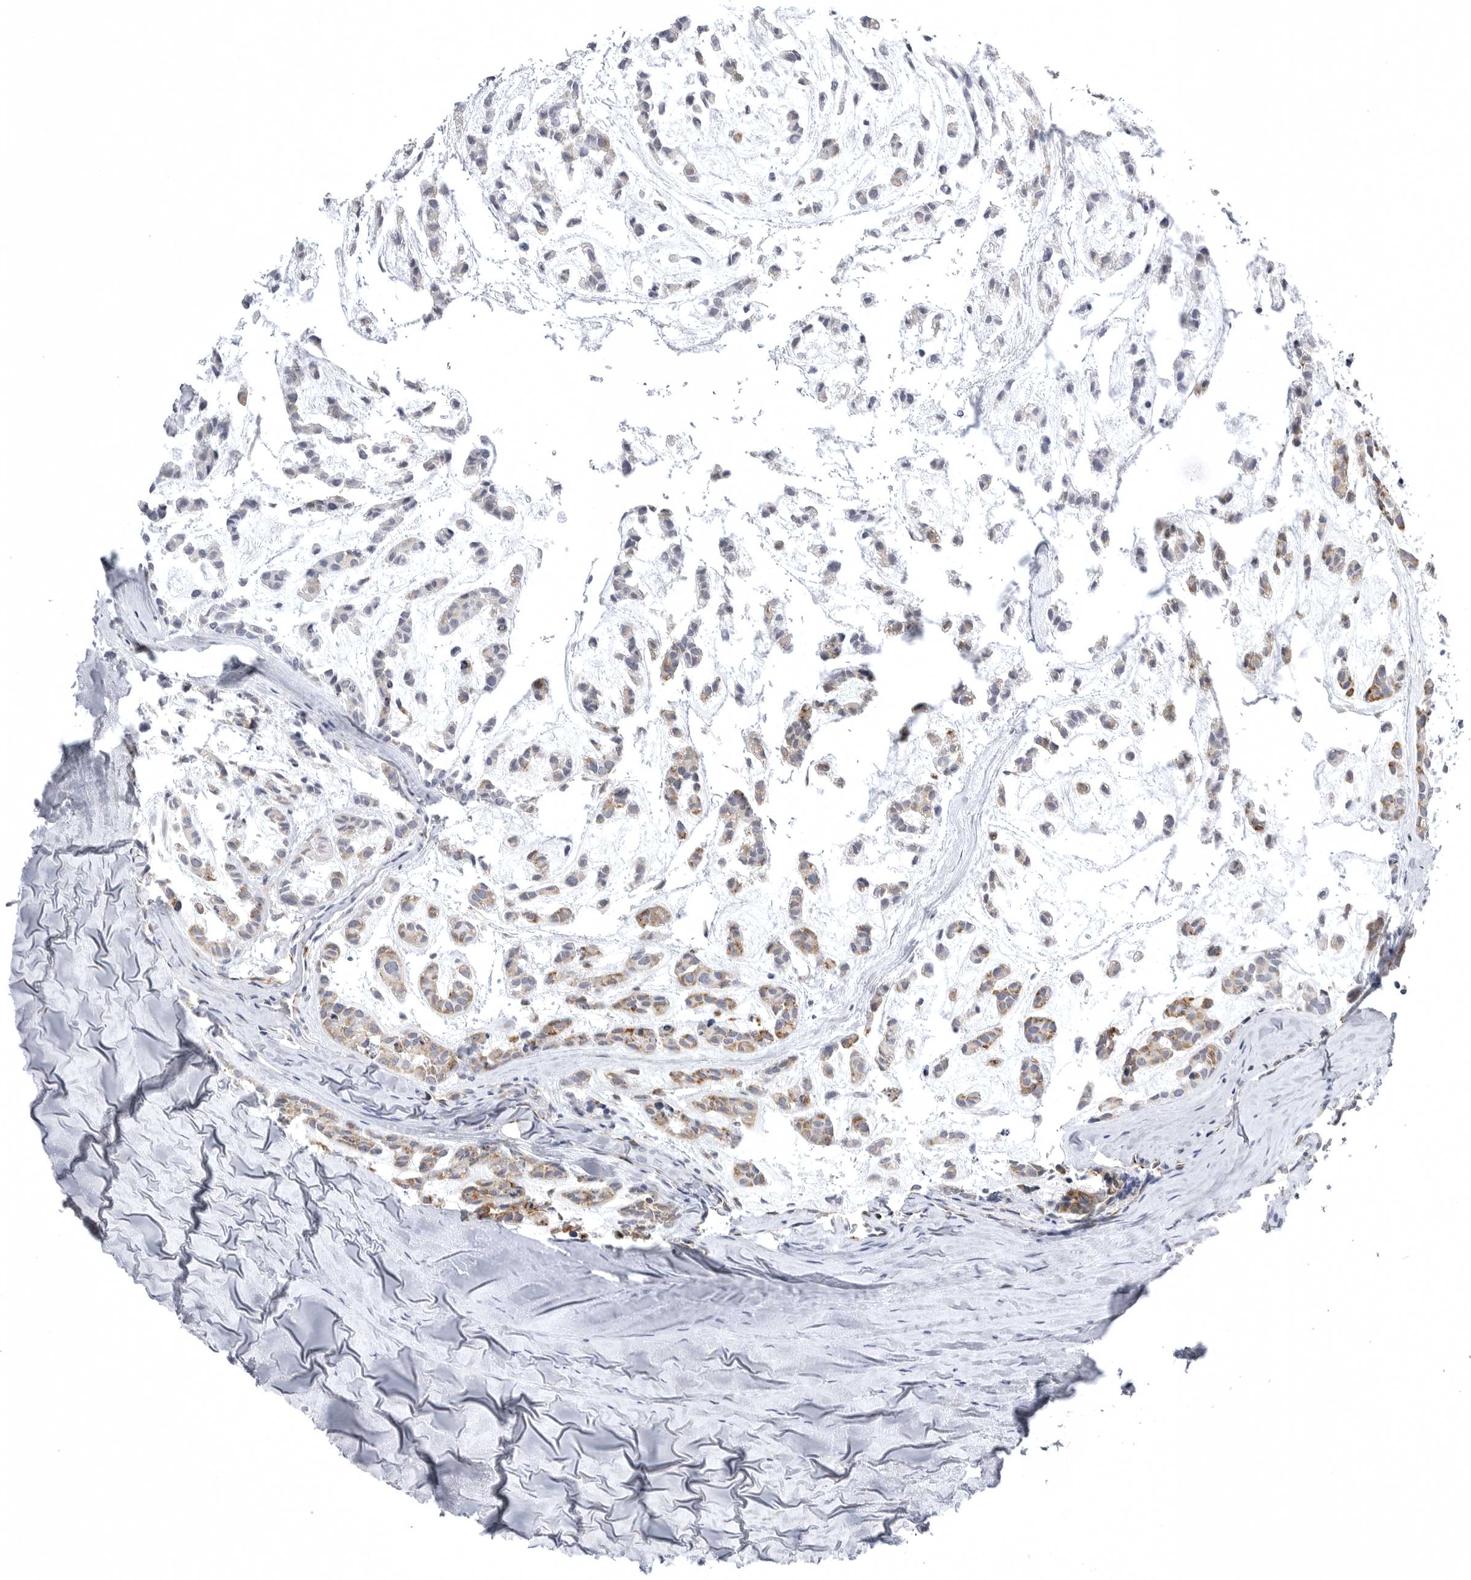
{"staining": {"intensity": "moderate", "quantity": "25%-75%", "location": "cytoplasmic/membranous"}, "tissue": "head and neck cancer", "cell_type": "Tumor cells", "image_type": "cancer", "snomed": [{"axis": "morphology", "description": "Adenocarcinoma, NOS"}, {"axis": "morphology", "description": "Adenoma, NOS"}, {"axis": "topography", "description": "Head-Neck"}], "caption": "The photomicrograph displays a brown stain indicating the presence of a protein in the cytoplasmic/membranous of tumor cells in head and neck cancer (adenoma).", "gene": "TUFM", "patient": {"sex": "female", "age": 55}}